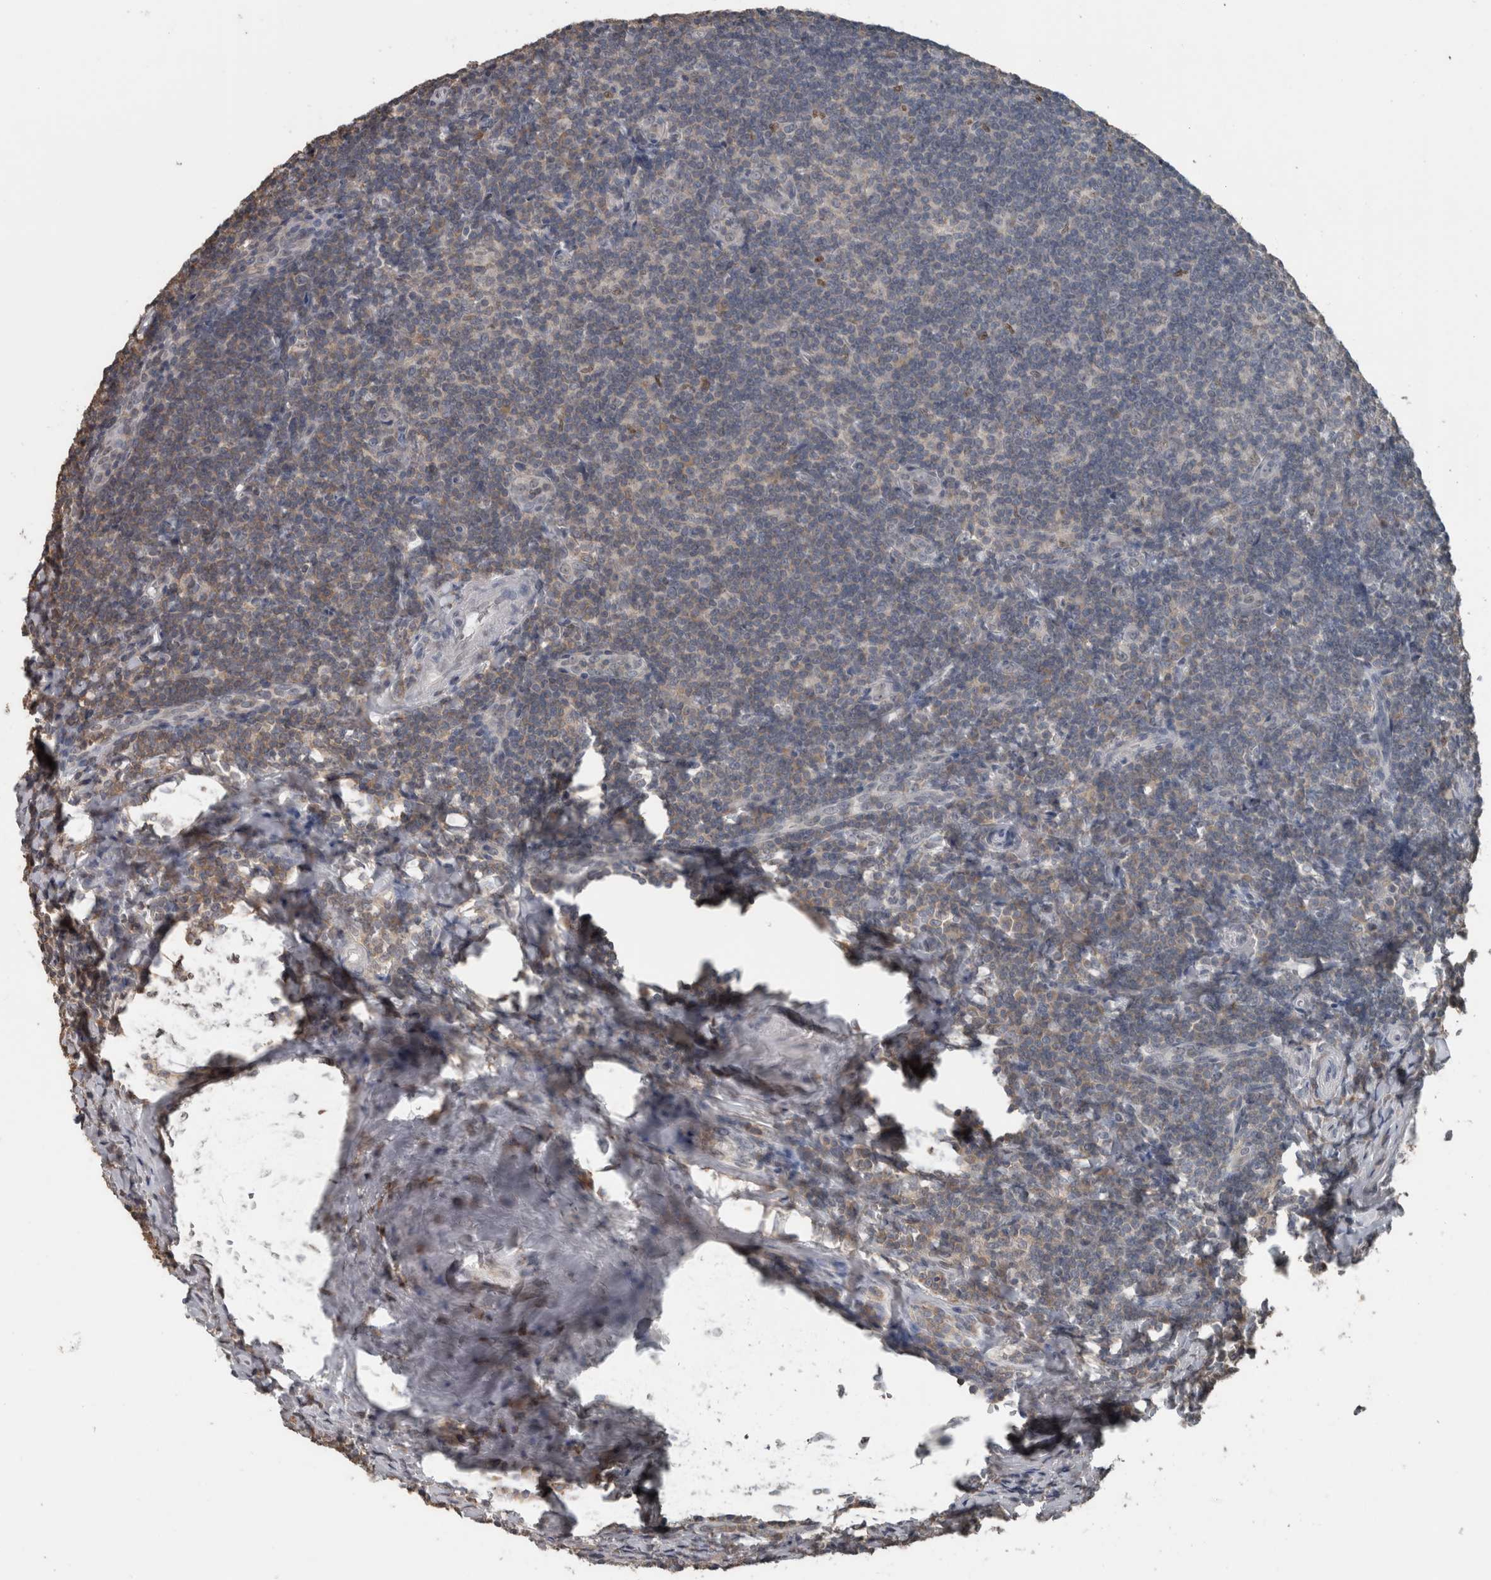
{"staining": {"intensity": "moderate", "quantity": ">75%", "location": "cytoplasmic/membranous"}, "tissue": "tonsil", "cell_type": "Germinal center cells", "image_type": "normal", "snomed": [{"axis": "morphology", "description": "Normal tissue, NOS"}, {"axis": "topography", "description": "Tonsil"}], "caption": "IHC histopathology image of normal tonsil: tonsil stained using immunohistochemistry (IHC) reveals medium levels of moderate protein expression localized specifically in the cytoplasmic/membranous of germinal center cells, appearing as a cytoplasmic/membranous brown color.", "gene": "MAFF", "patient": {"sex": "male", "age": 37}}